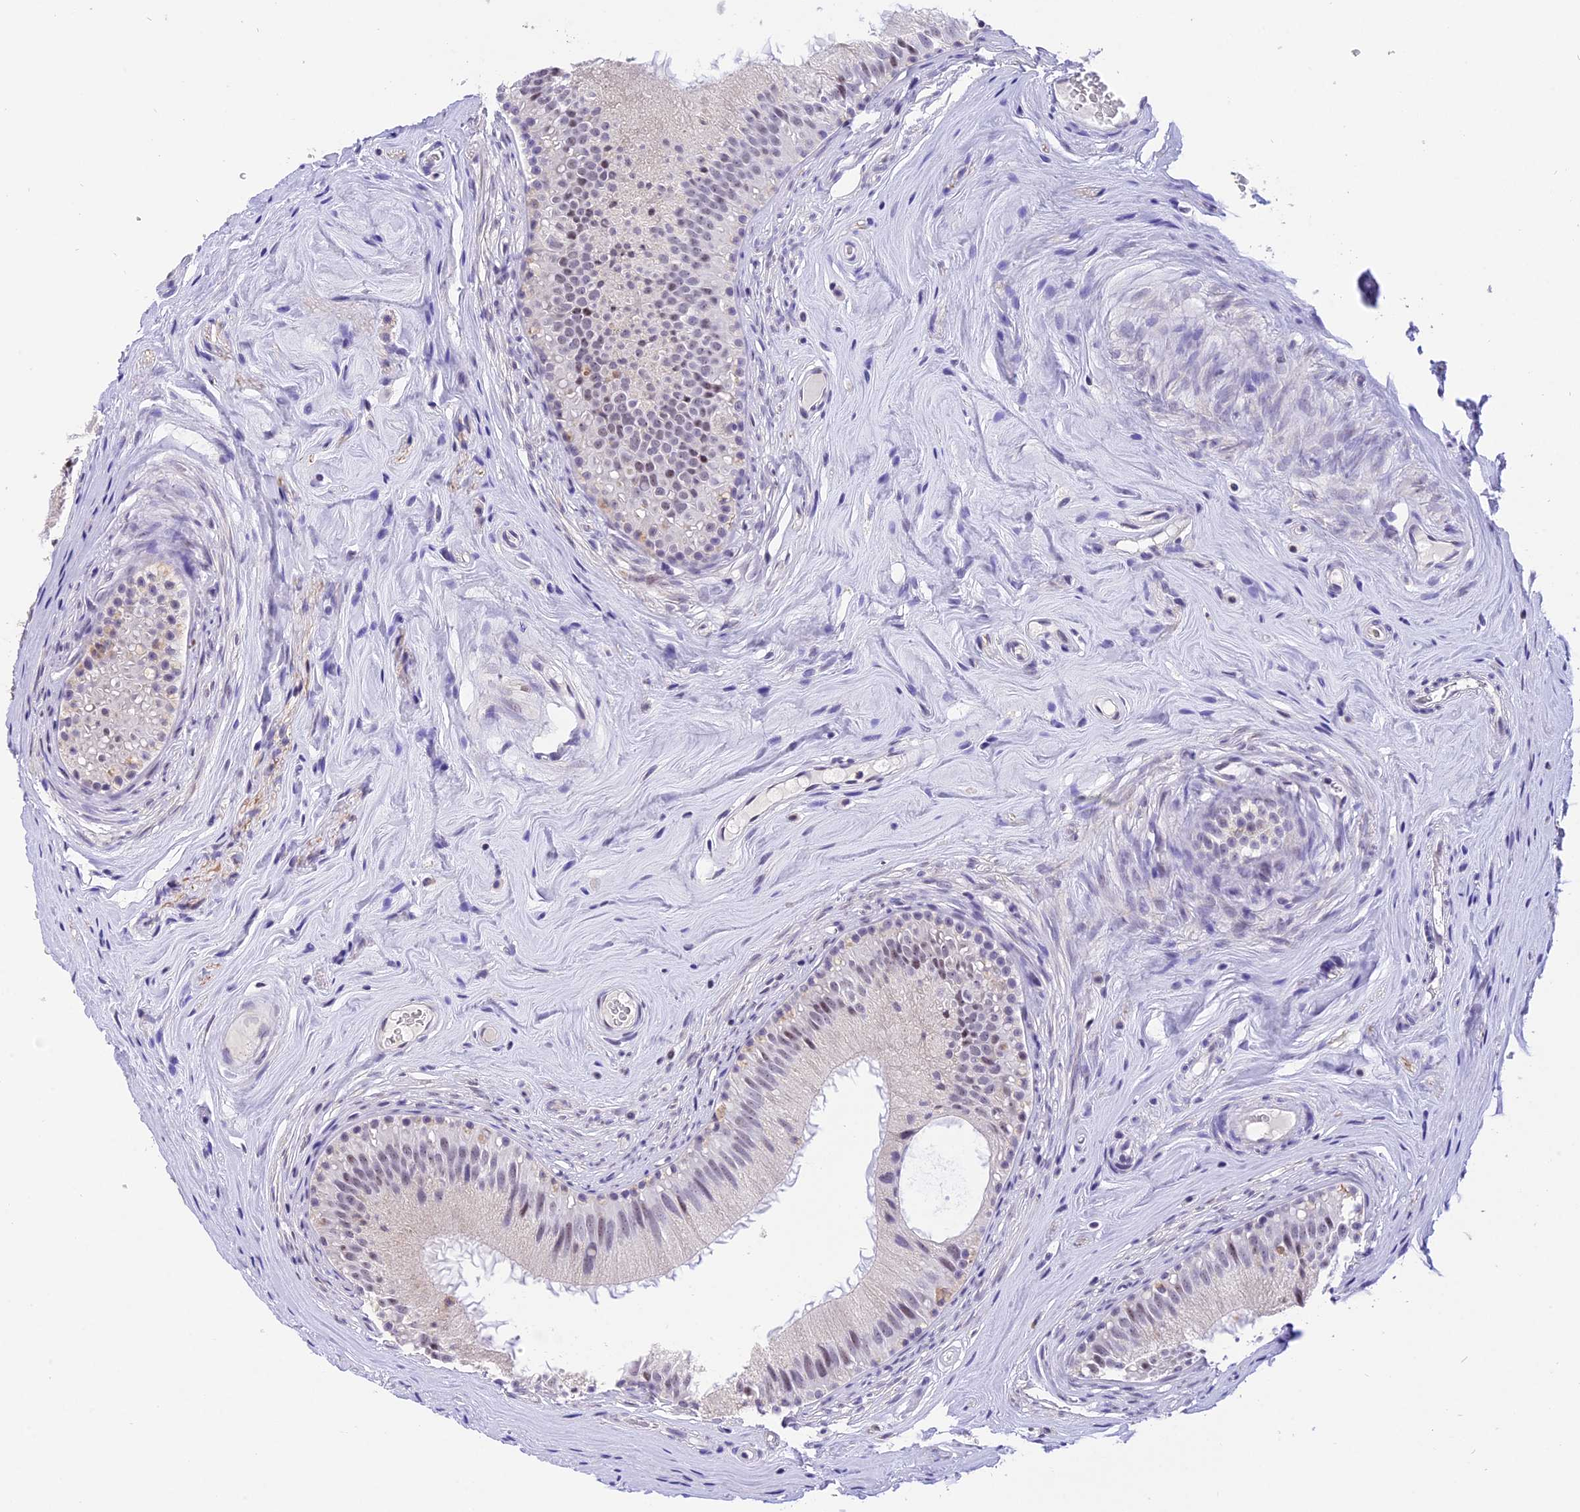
{"staining": {"intensity": "weak", "quantity": "<25%", "location": "nuclear"}, "tissue": "epididymis", "cell_type": "Glandular cells", "image_type": "normal", "snomed": [{"axis": "morphology", "description": "Normal tissue, NOS"}, {"axis": "topography", "description": "Epididymis"}], "caption": "Immunohistochemistry photomicrograph of benign human epididymis stained for a protein (brown), which displays no positivity in glandular cells. (Stains: DAB immunohistochemistry (IHC) with hematoxylin counter stain, Microscopy: brightfield microscopy at high magnification).", "gene": "AHSP", "patient": {"sex": "male", "age": 45}}